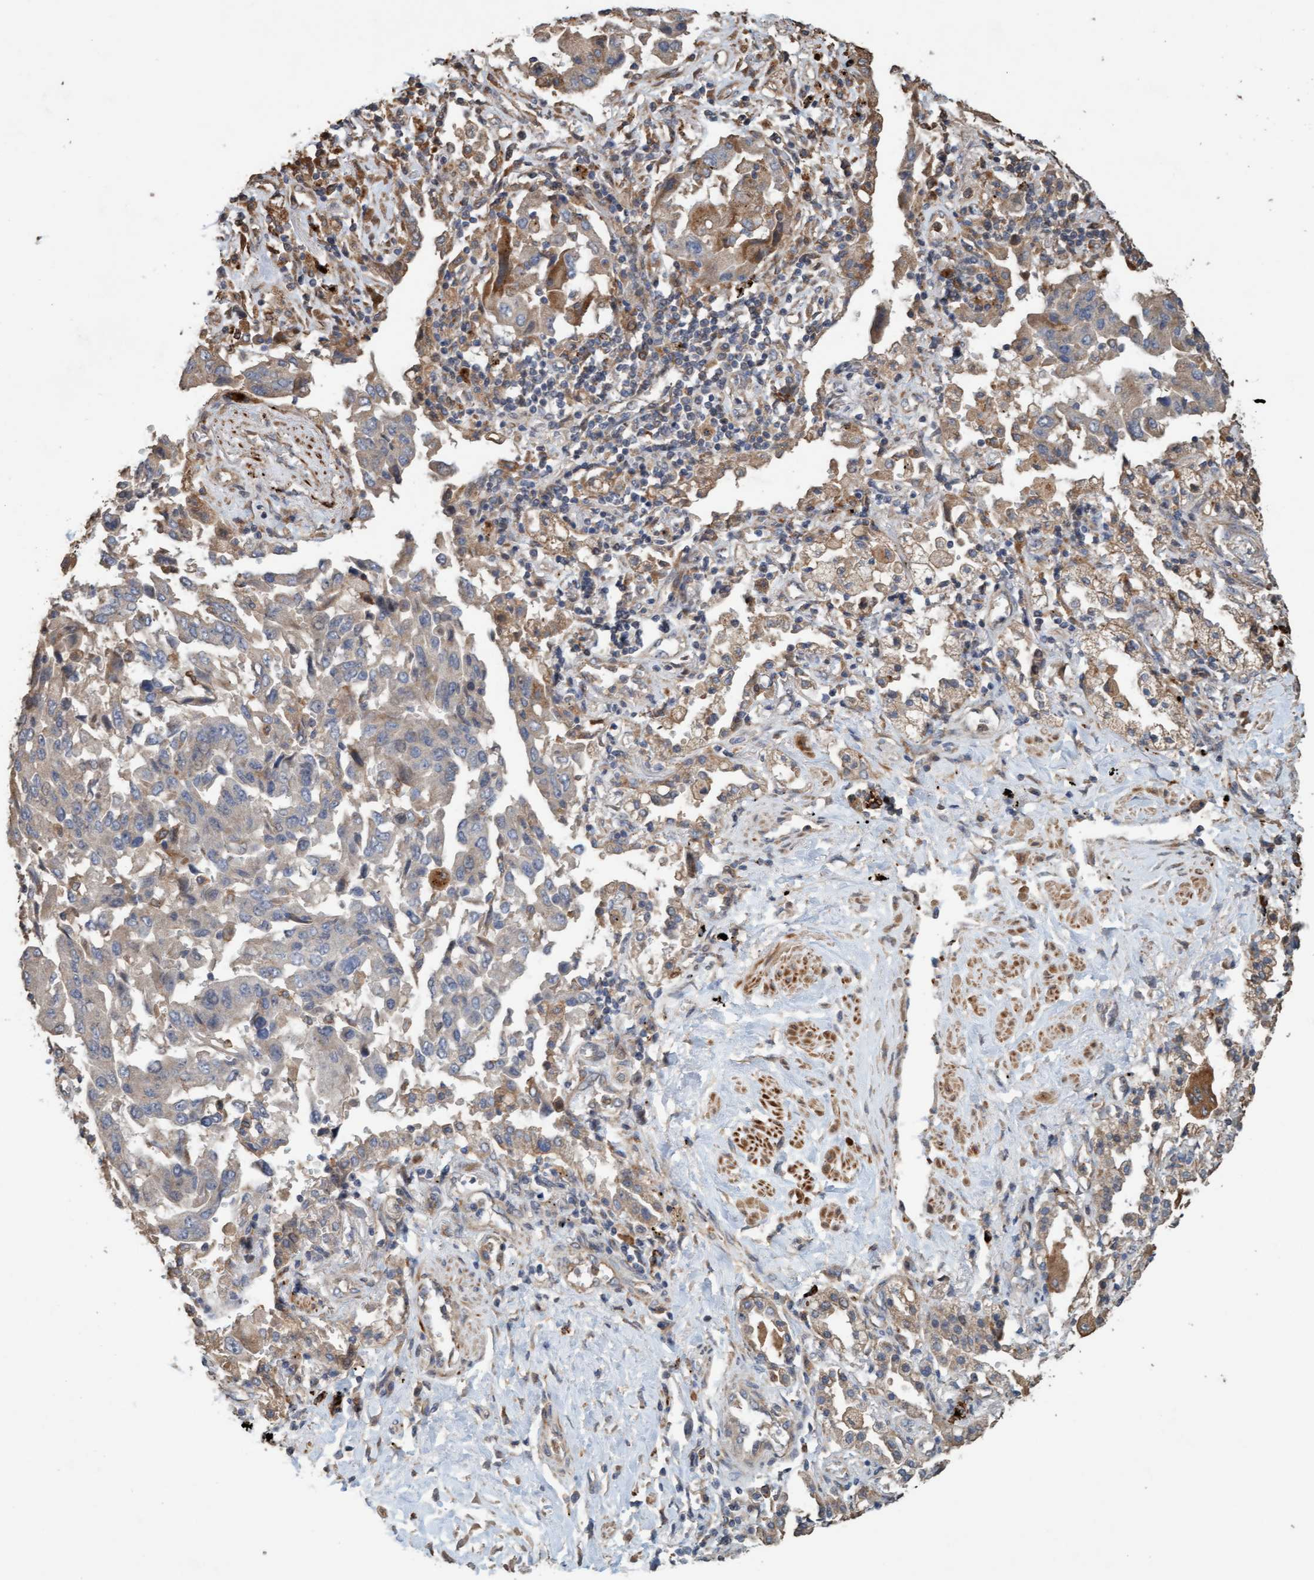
{"staining": {"intensity": "weak", "quantity": "<25%", "location": "cytoplasmic/membranous"}, "tissue": "lung cancer", "cell_type": "Tumor cells", "image_type": "cancer", "snomed": [{"axis": "morphology", "description": "Adenocarcinoma, NOS"}, {"axis": "topography", "description": "Lung"}], "caption": "Micrograph shows no protein positivity in tumor cells of adenocarcinoma (lung) tissue.", "gene": "LONRF1", "patient": {"sex": "female", "age": 65}}